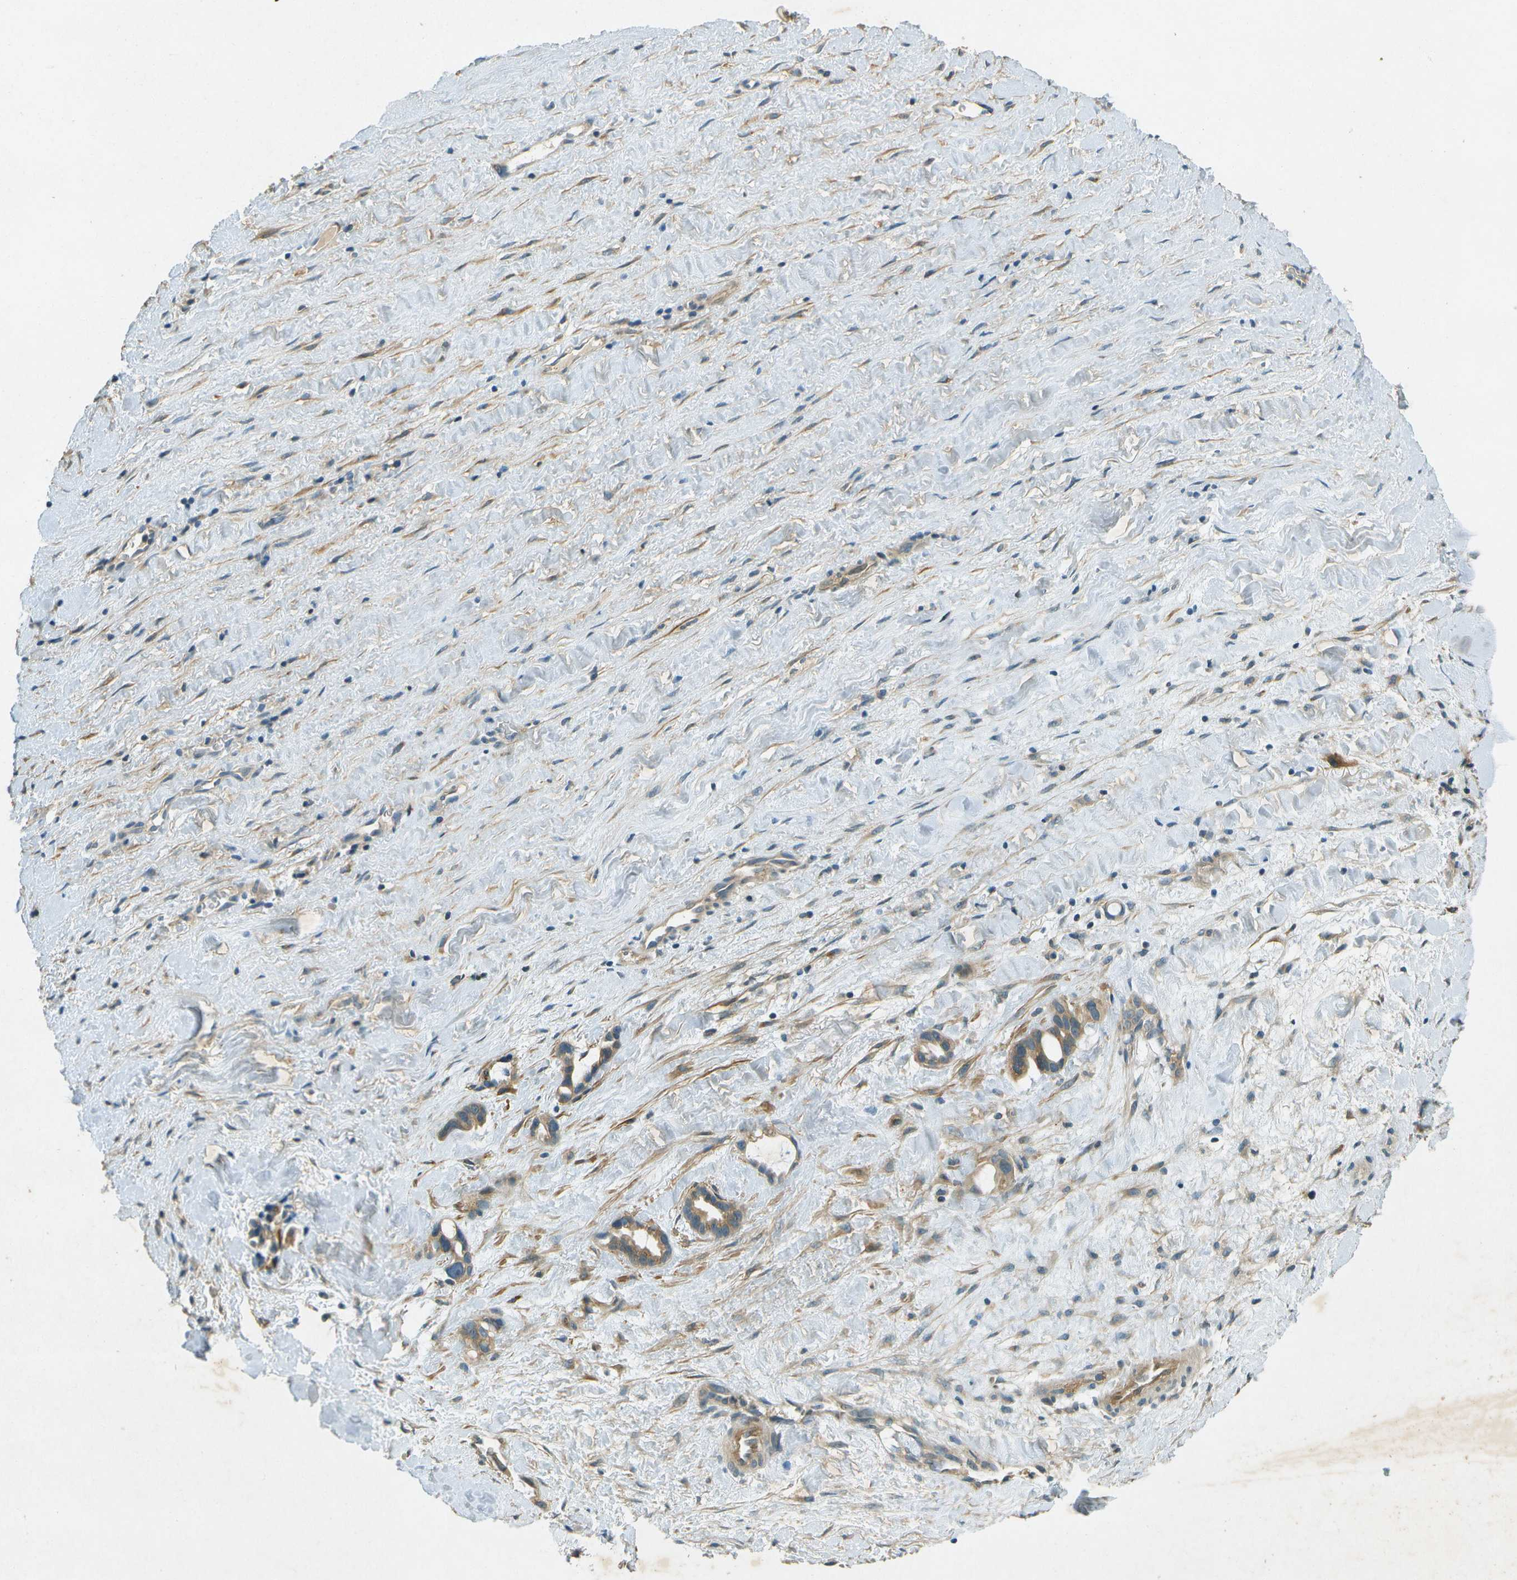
{"staining": {"intensity": "moderate", "quantity": "25%-75%", "location": "cytoplasmic/membranous"}, "tissue": "liver cancer", "cell_type": "Tumor cells", "image_type": "cancer", "snomed": [{"axis": "morphology", "description": "Cholangiocarcinoma"}, {"axis": "topography", "description": "Liver"}], "caption": "This is an image of immunohistochemistry (IHC) staining of liver cancer, which shows moderate positivity in the cytoplasmic/membranous of tumor cells.", "gene": "NUDT4", "patient": {"sex": "female", "age": 65}}